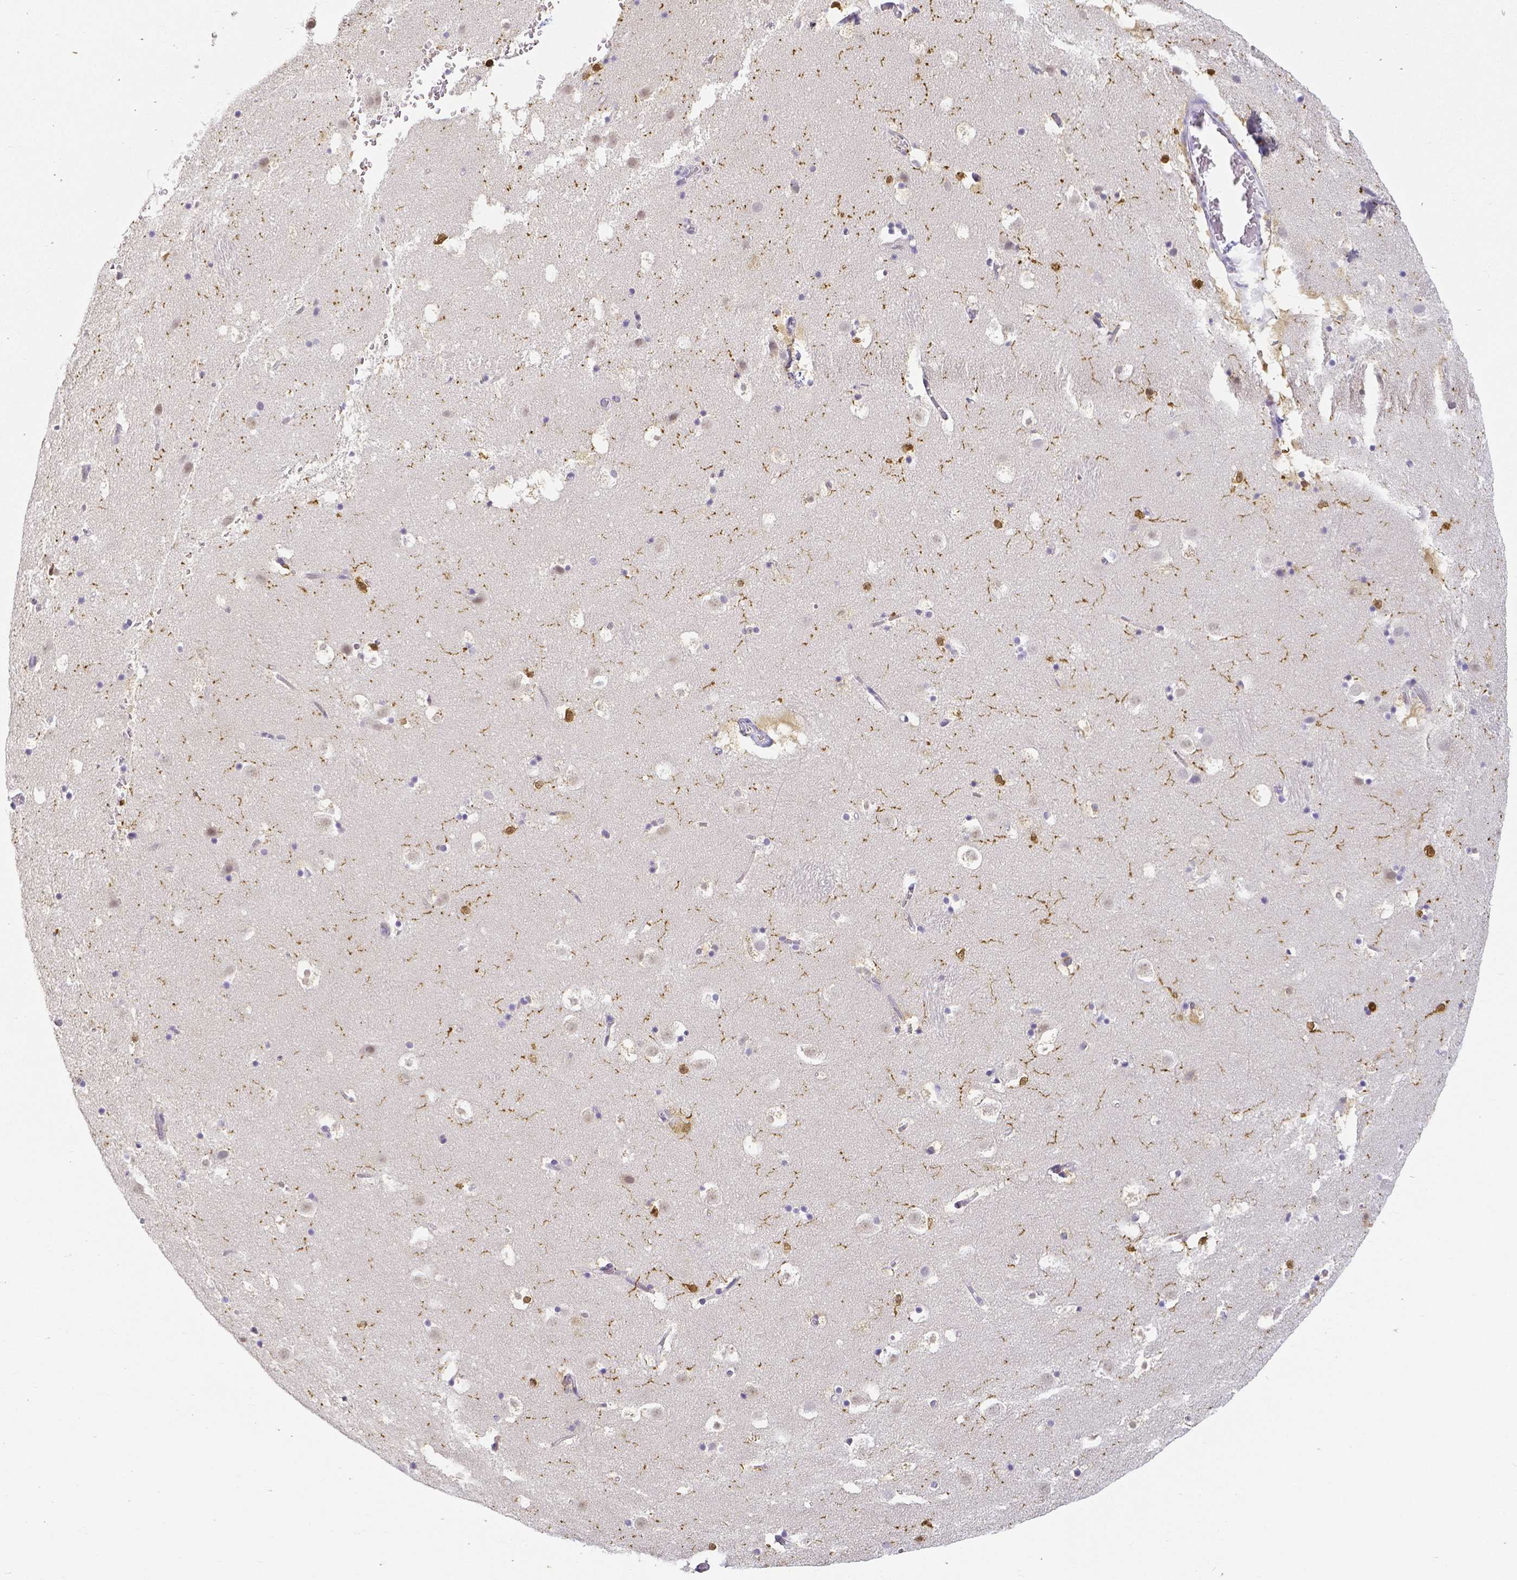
{"staining": {"intensity": "strong", "quantity": "<25%", "location": "cytoplasmic/membranous,nuclear"}, "tissue": "caudate", "cell_type": "Glial cells", "image_type": "normal", "snomed": [{"axis": "morphology", "description": "Normal tissue, NOS"}, {"axis": "topography", "description": "Lateral ventricle wall"}], "caption": "The histopathology image reveals a brown stain indicating the presence of a protein in the cytoplasmic/membranous,nuclear of glial cells in caudate.", "gene": "COTL1", "patient": {"sex": "male", "age": 37}}